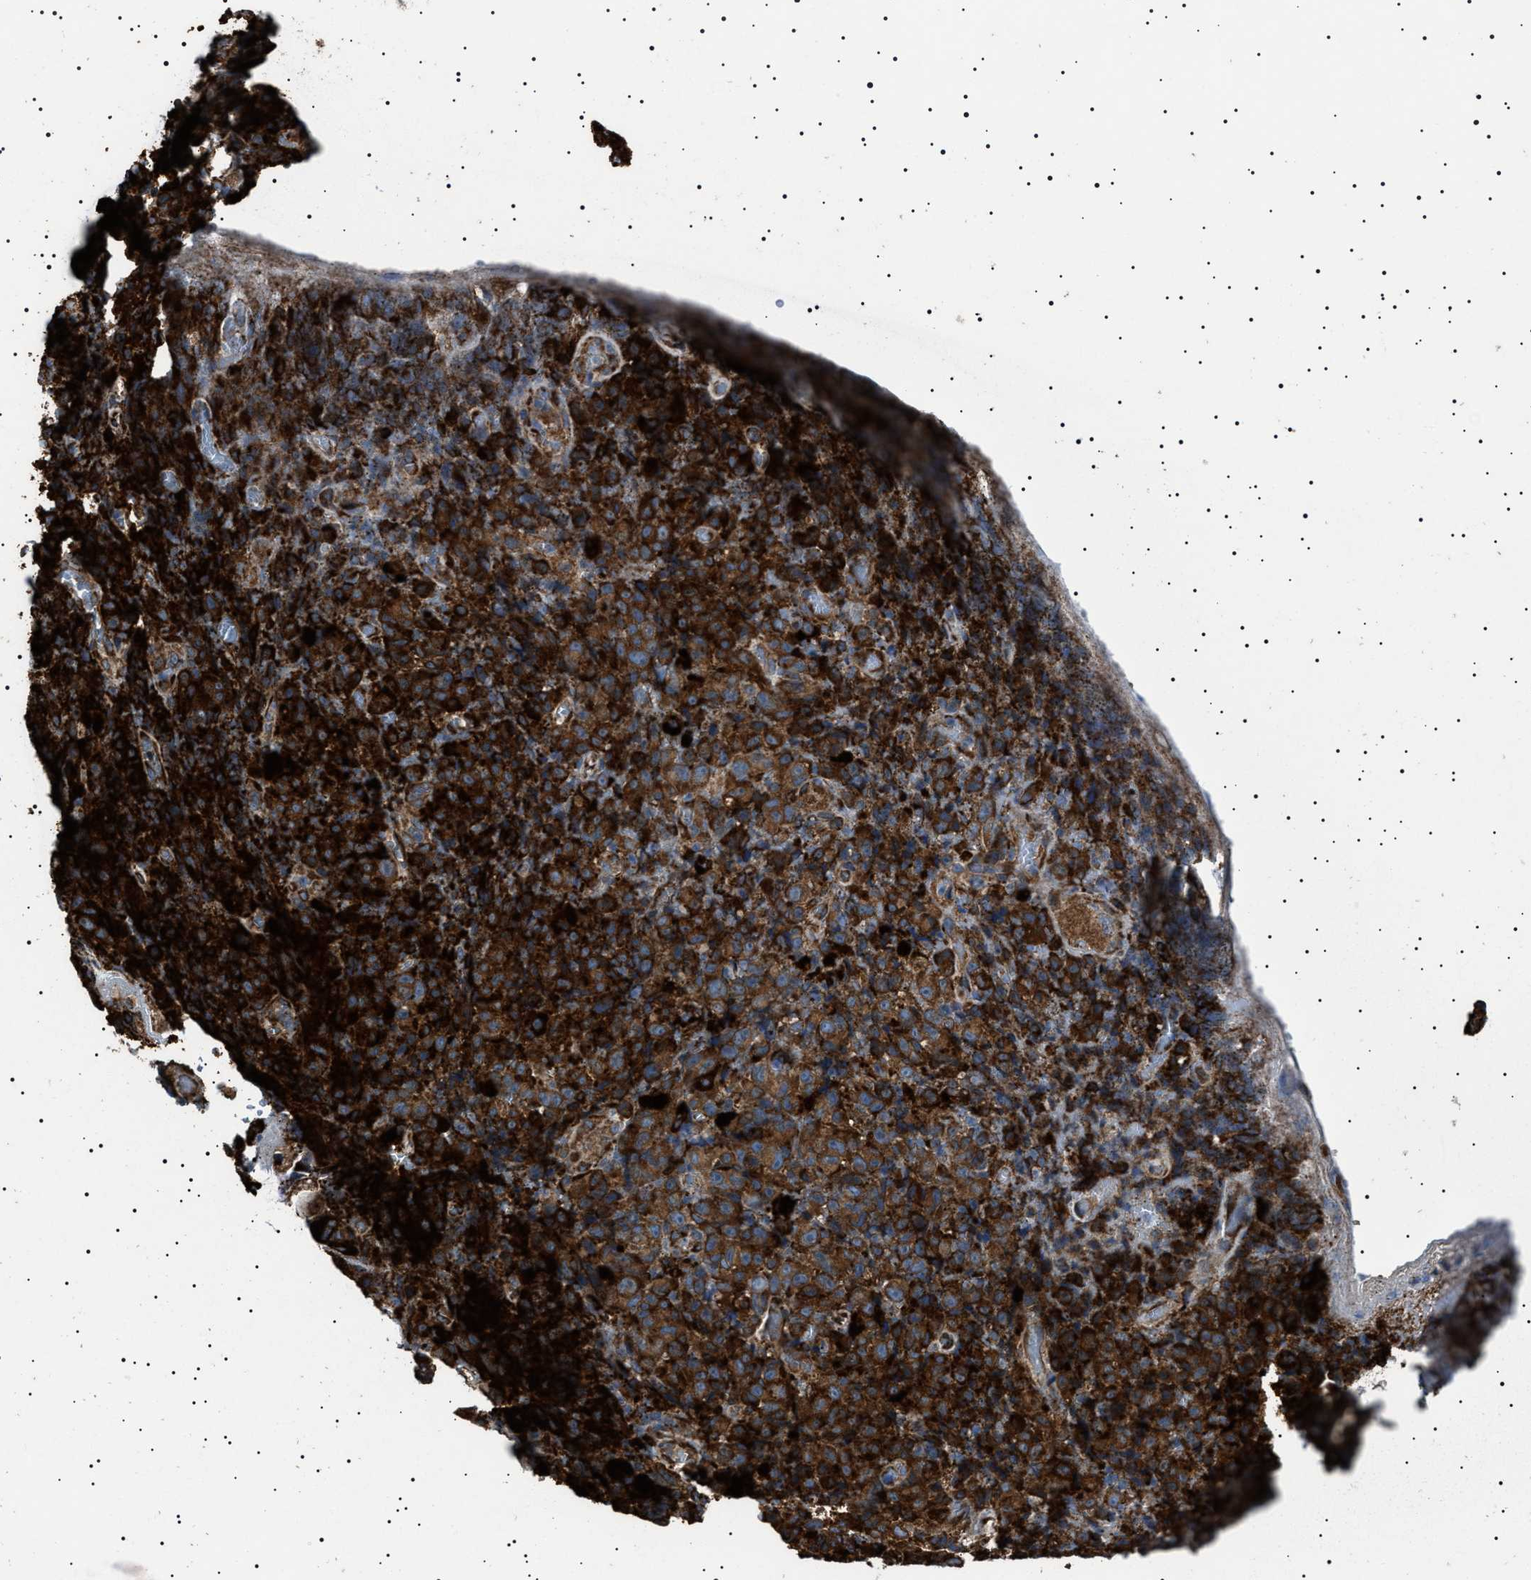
{"staining": {"intensity": "strong", "quantity": ">75%", "location": "cytoplasmic/membranous"}, "tissue": "melanoma", "cell_type": "Tumor cells", "image_type": "cancer", "snomed": [{"axis": "morphology", "description": "Malignant melanoma, NOS"}, {"axis": "topography", "description": "Rectum"}], "caption": "Immunohistochemical staining of human malignant melanoma exhibits strong cytoplasmic/membranous protein staining in approximately >75% of tumor cells.", "gene": "TOP1MT", "patient": {"sex": "female", "age": 81}}